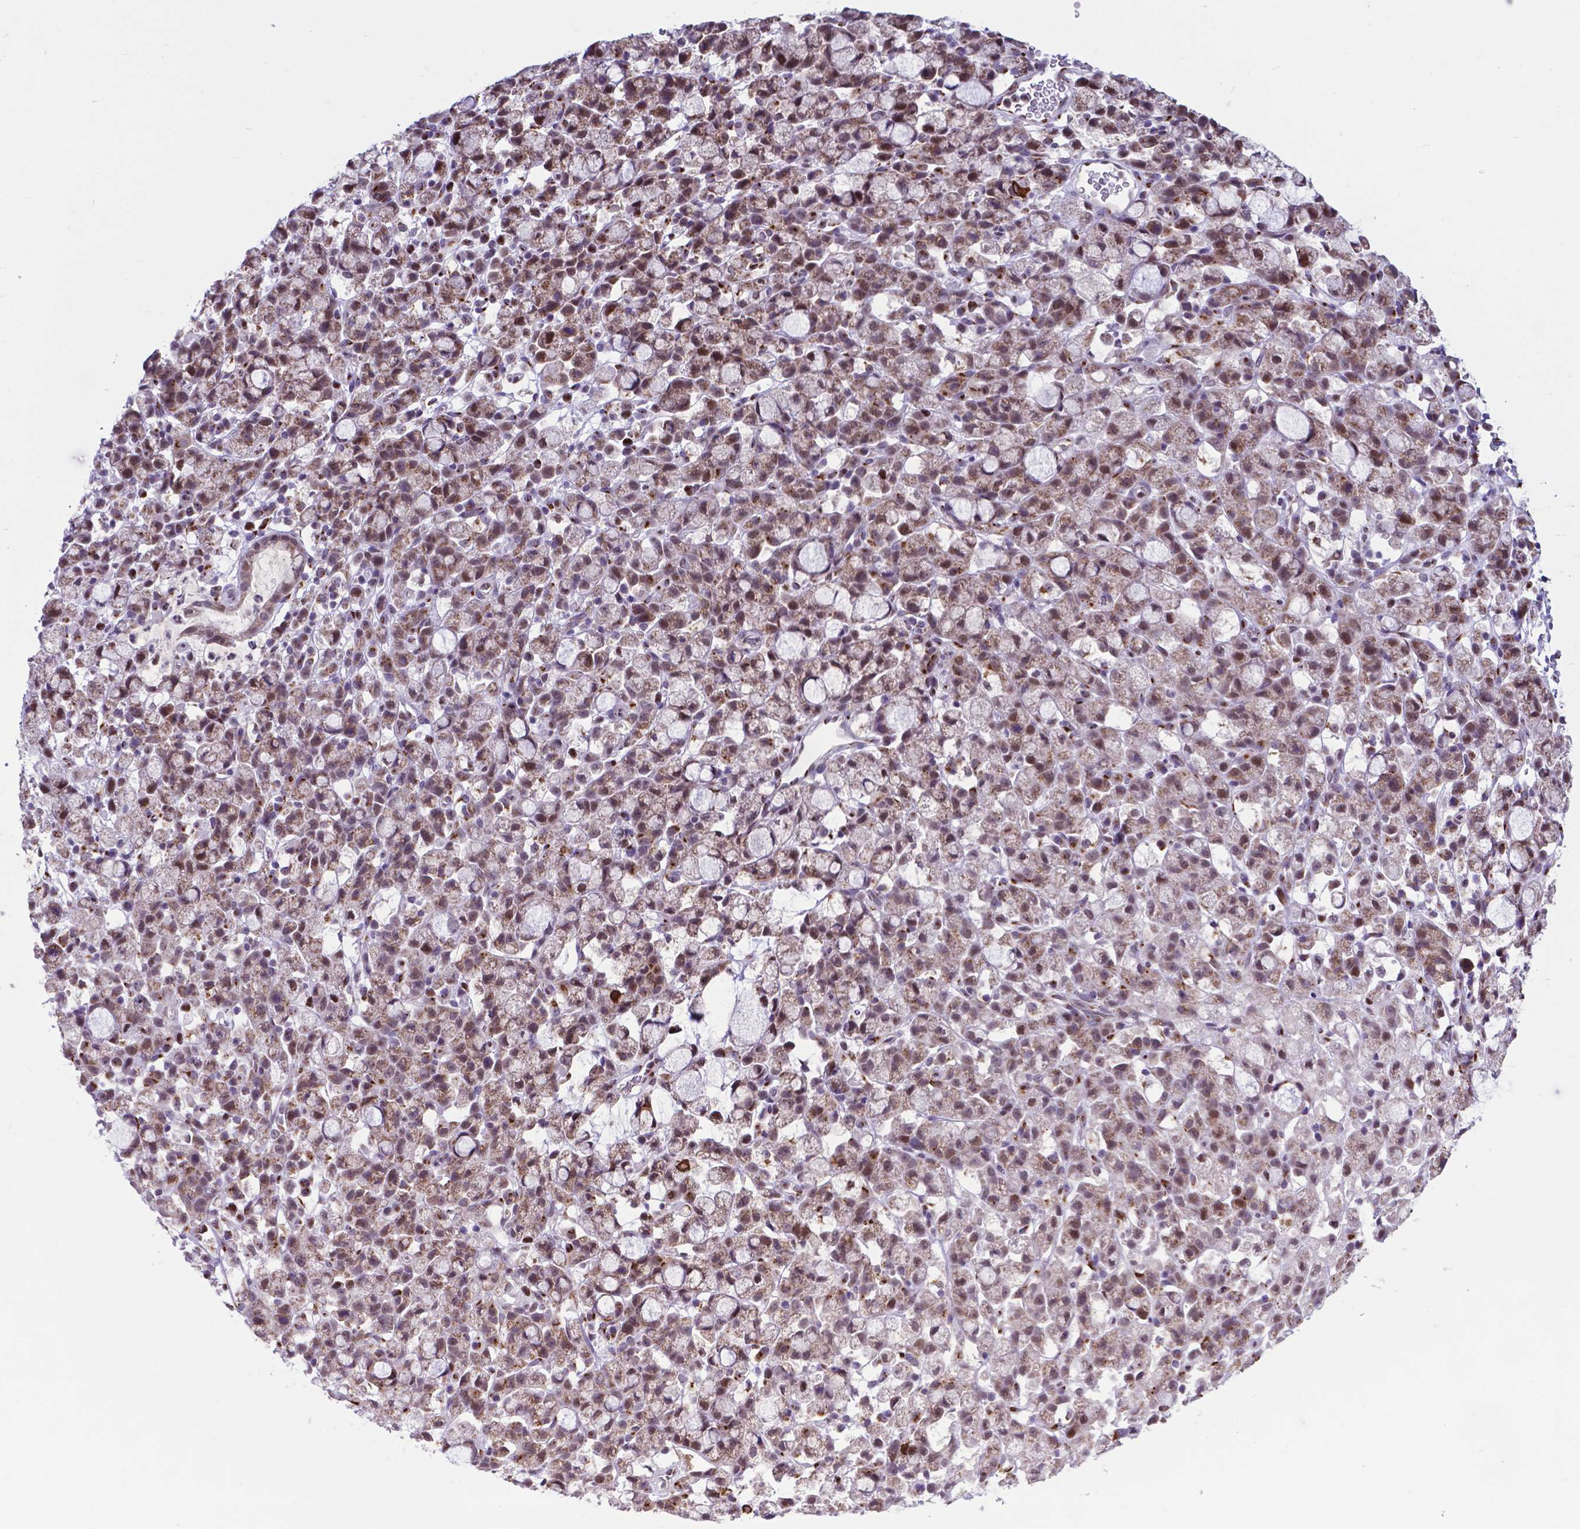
{"staining": {"intensity": "weak", "quantity": ">75%", "location": "cytoplasmic/membranous,nuclear"}, "tissue": "stomach cancer", "cell_type": "Tumor cells", "image_type": "cancer", "snomed": [{"axis": "morphology", "description": "Adenocarcinoma, NOS"}, {"axis": "topography", "description": "Stomach"}], "caption": "Tumor cells exhibit weak cytoplasmic/membranous and nuclear staining in about >75% of cells in stomach cancer.", "gene": "MRPL10", "patient": {"sex": "male", "age": 58}}